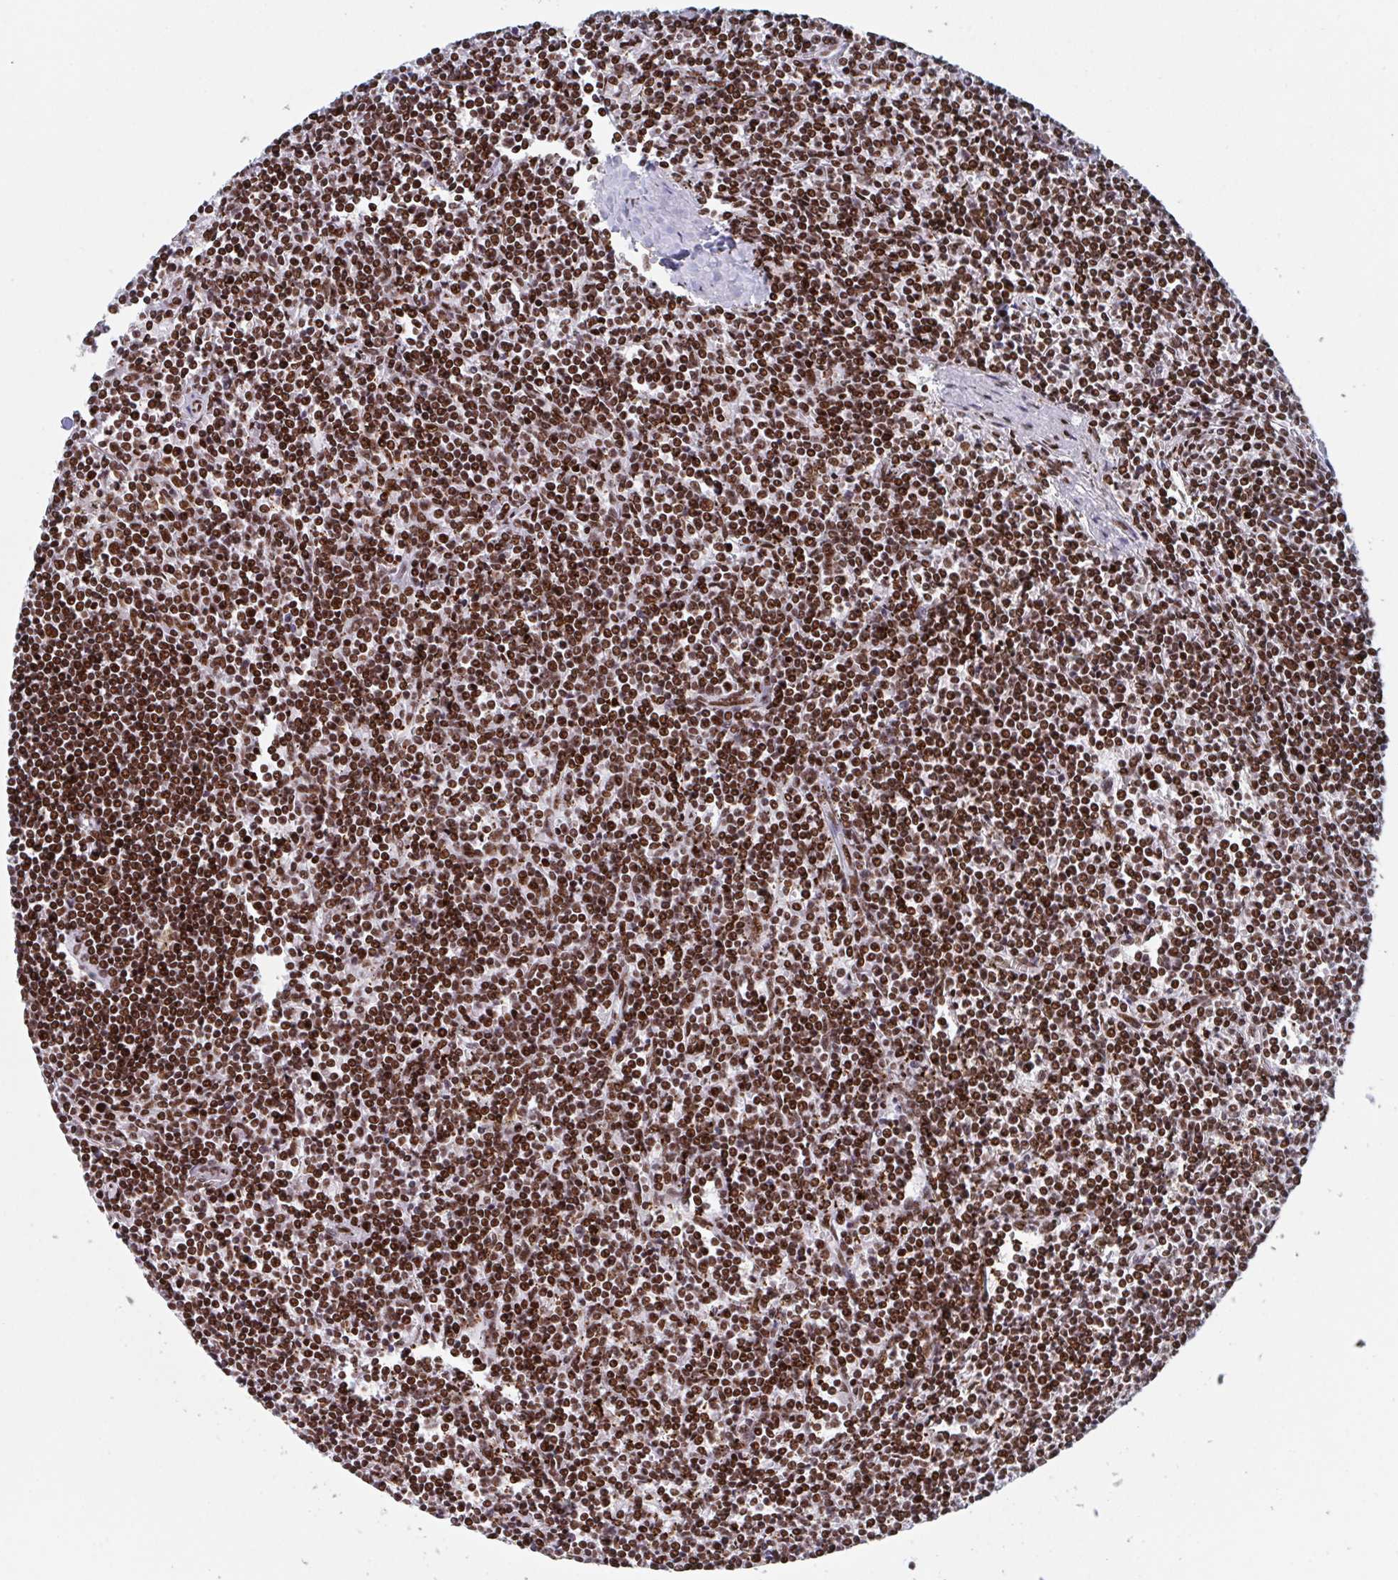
{"staining": {"intensity": "strong", "quantity": ">75%", "location": "nuclear"}, "tissue": "lymphoma", "cell_type": "Tumor cells", "image_type": "cancer", "snomed": [{"axis": "morphology", "description": "Malignant lymphoma, non-Hodgkin's type, Low grade"}, {"axis": "topography", "description": "Spleen"}], "caption": "Malignant lymphoma, non-Hodgkin's type (low-grade) stained with a brown dye shows strong nuclear positive expression in about >75% of tumor cells.", "gene": "ZNF607", "patient": {"sex": "male", "age": 78}}